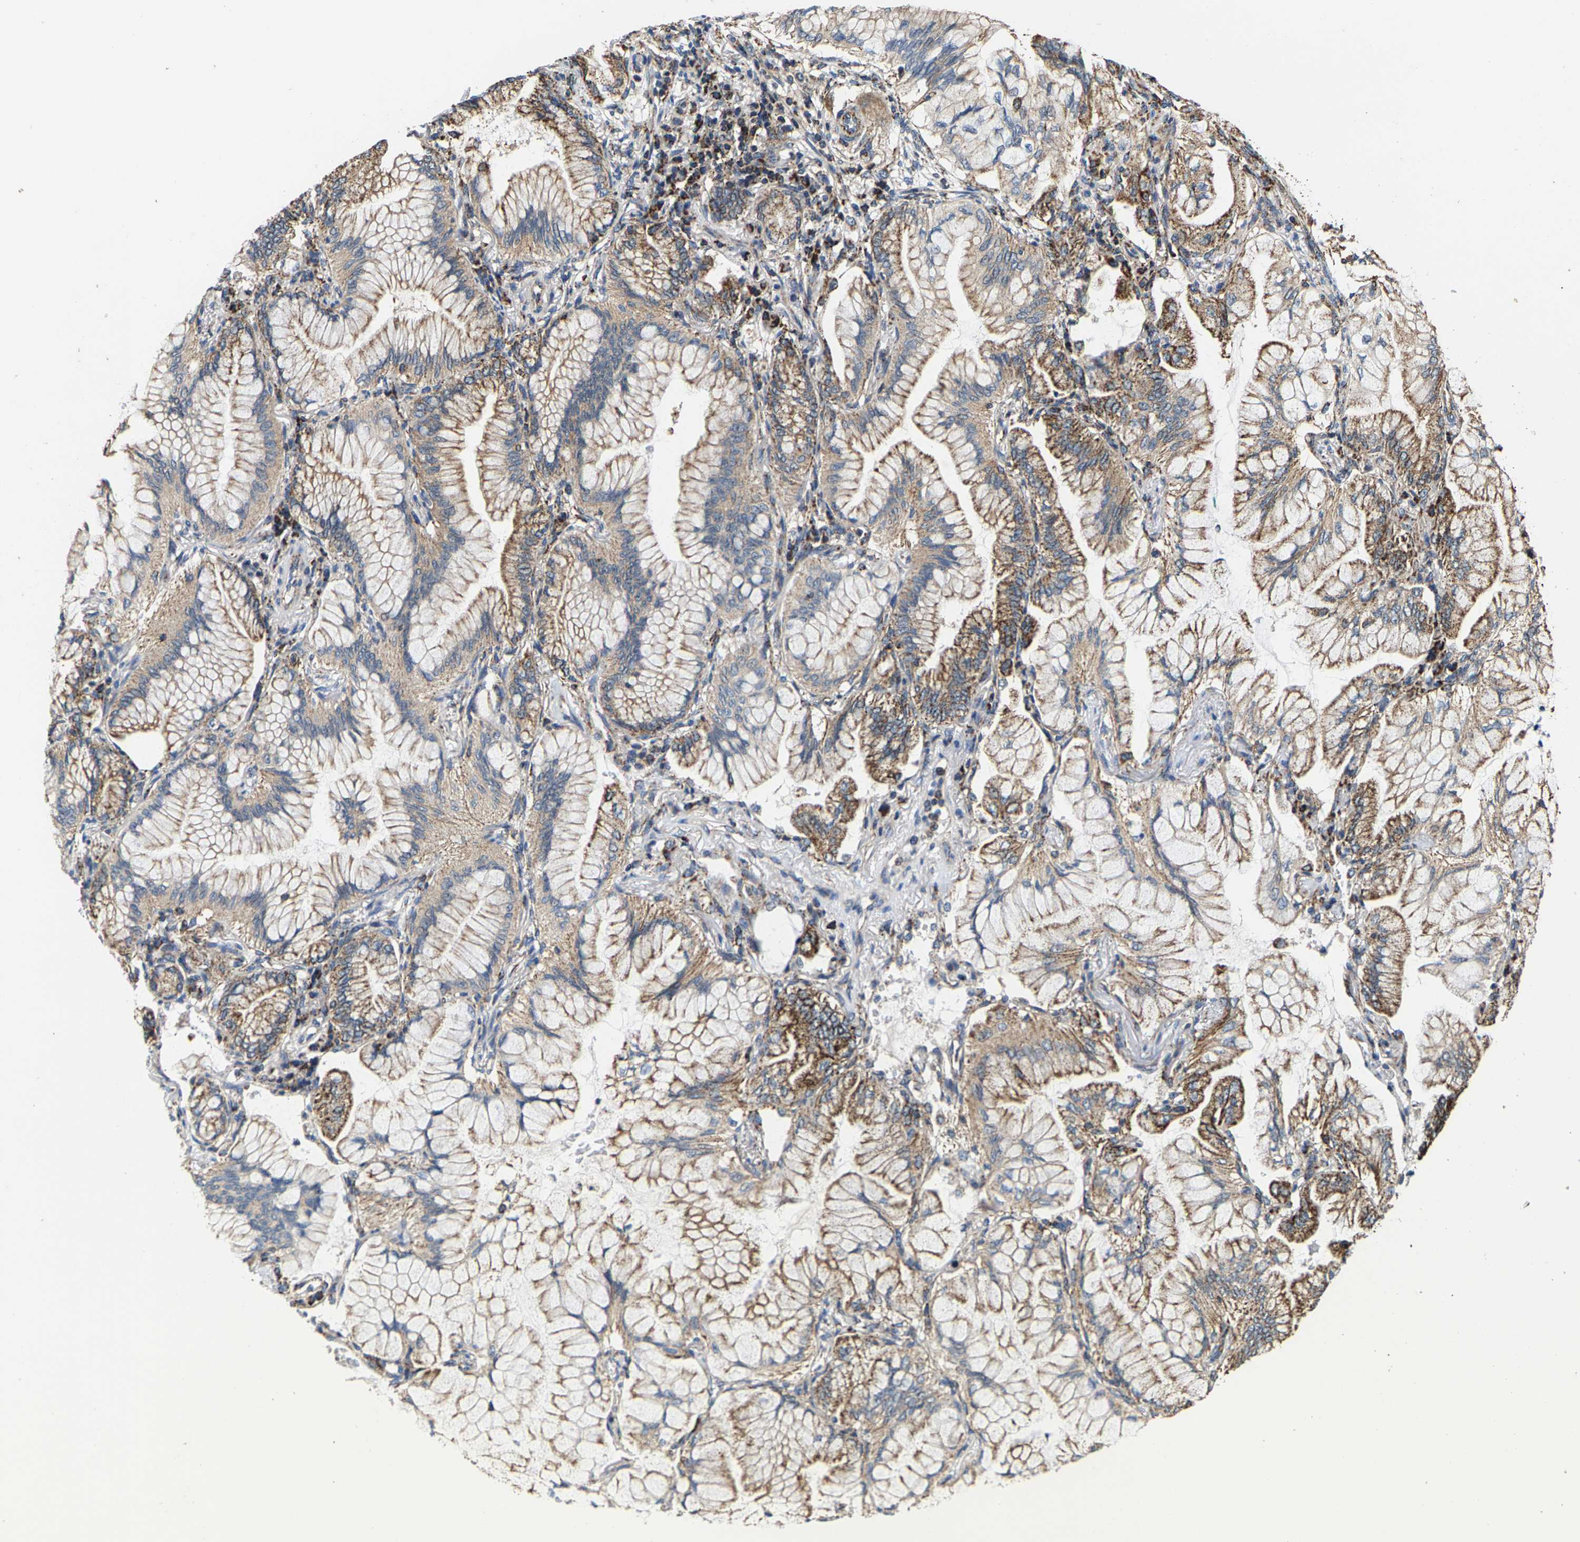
{"staining": {"intensity": "moderate", "quantity": ">75%", "location": "cytoplasmic/membranous"}, "tissue": "lung cancer", "cell_type": "Tumor cells", "image_type": "cancer", "snomed": [{"axis": "morphology", "description": "Adenocarcinoma, NOS"}, {"axis": "topography", "description": "Lung"}], "caption": "Moderate cytoplasmic/membranous protein expression is seen in approximately >75% of tumor cells in adenocarcinoma (lung).", "gene": "SHMT2", "patient": {"sex": "female", "age": 70}}